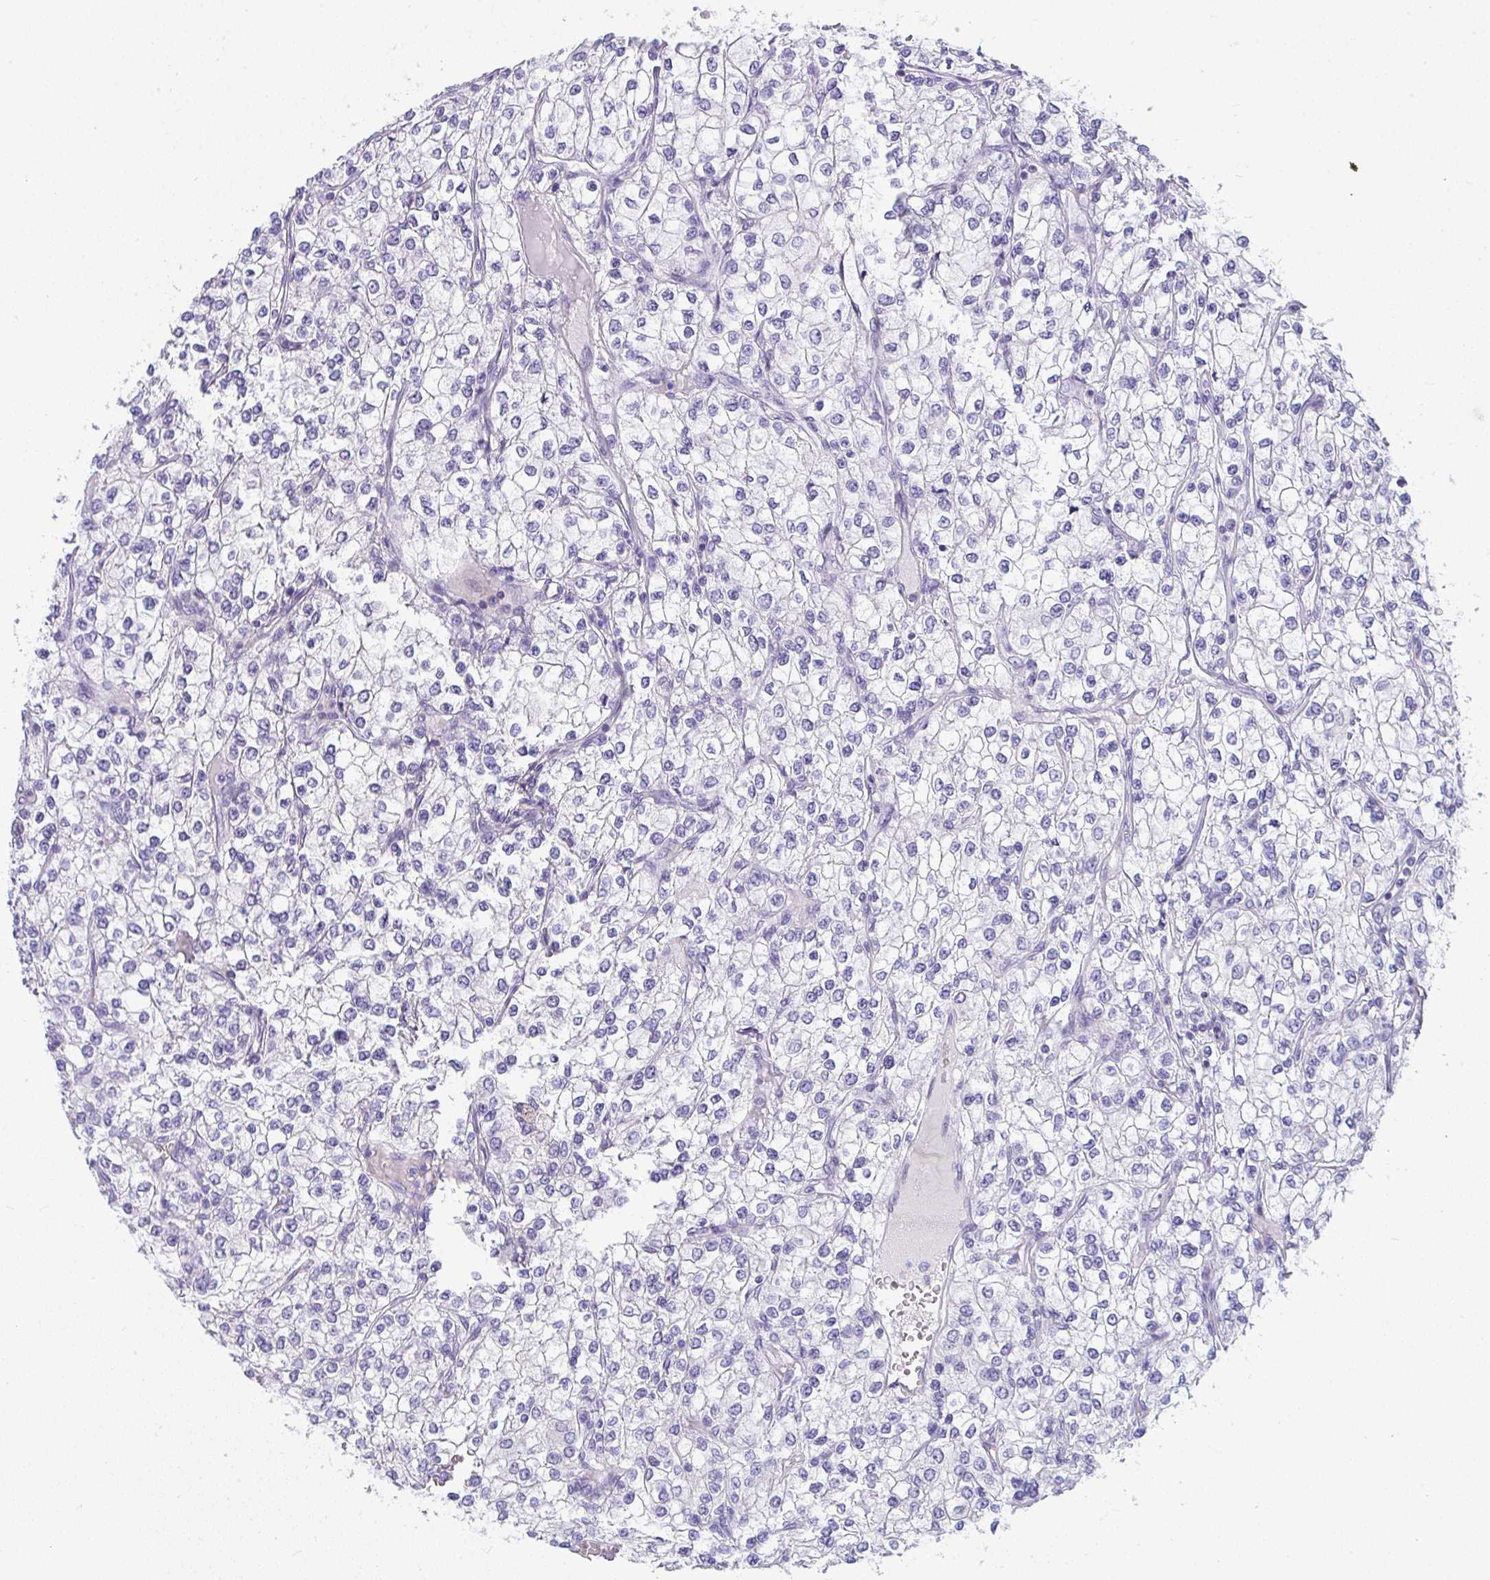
{"staining": {"intensity": "negative", "quantity": "none", "location": "none"}, "tissue": "renal cancer", "cell_type": "Tumor cells", "image_type": "cancer", "snomed": [{"axis": "morphology", "description": "Adenocarcinoma, NOS"}, {"axis": "topography", "description": "Kidney"}], "caption": "Human renal cancer (adenocarcinoma) stained for a protein using immunohistochemistry reveals no positivity in tumor cells.", "gene": "PRDM9", "patient": {"sex": "male", "age": 80}}